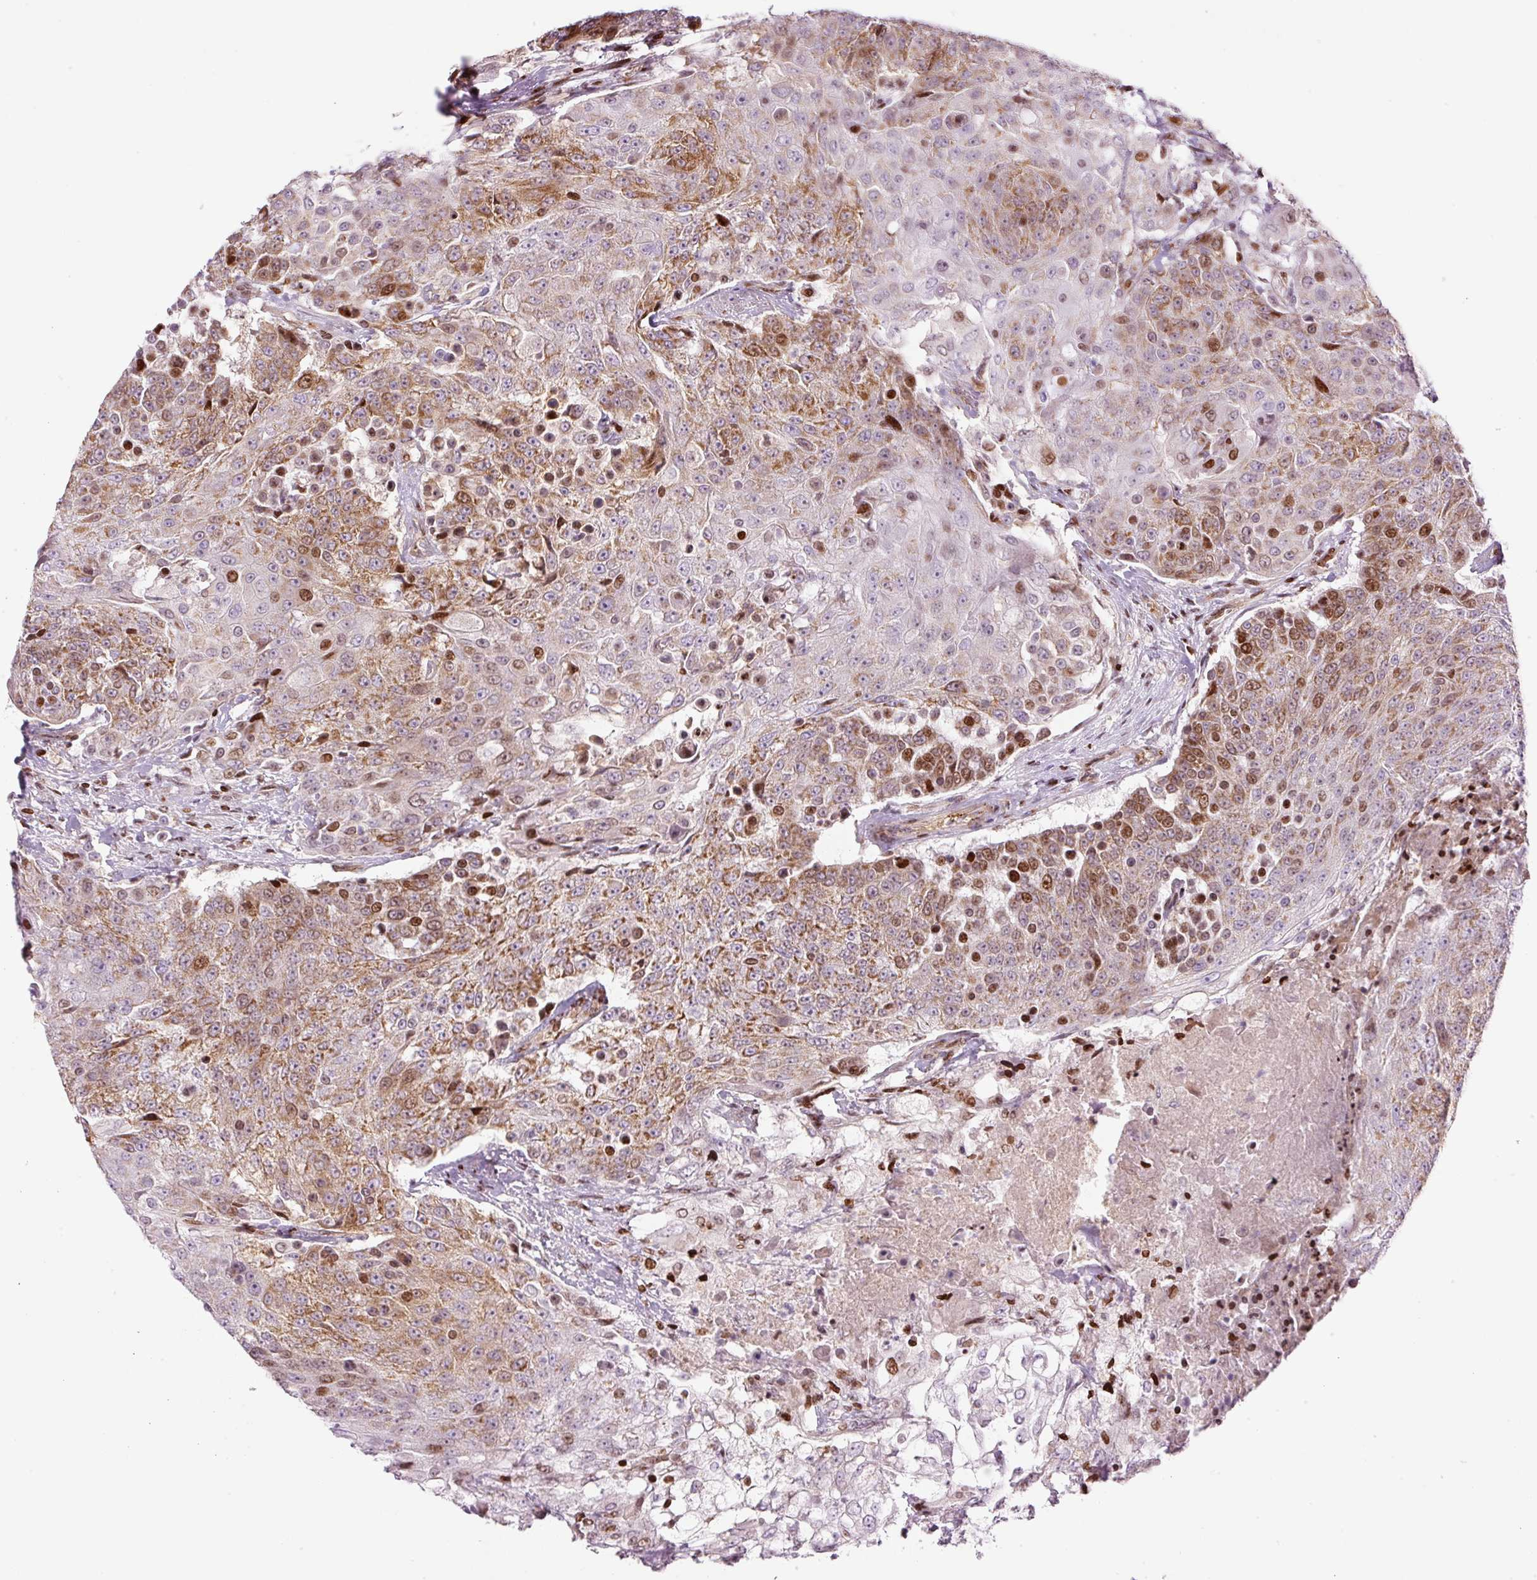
{"staining": {"intensity": "moderate", "quantity": ">75%", "location": "cytoplasmic/membranous,nuclear"}, "tissue": "urothelial cancer", "cell_type": "Tumor cells", "image_type": "cancer", "snomed": [{"axis": "morphology", "description": "Urothelial carcinoma, High grade"}, {"axis": "topography", "description": "Urinary bladder"}], "caption": "Immunohistochemical staining of human urothelial cancer exhibits medium levels of moderate cytoplasmic/membranous and nuclear staining in about >75% of tumor cells.", "gene": "TMEM8B", "patient": {"sex": "female", "age": 63}}